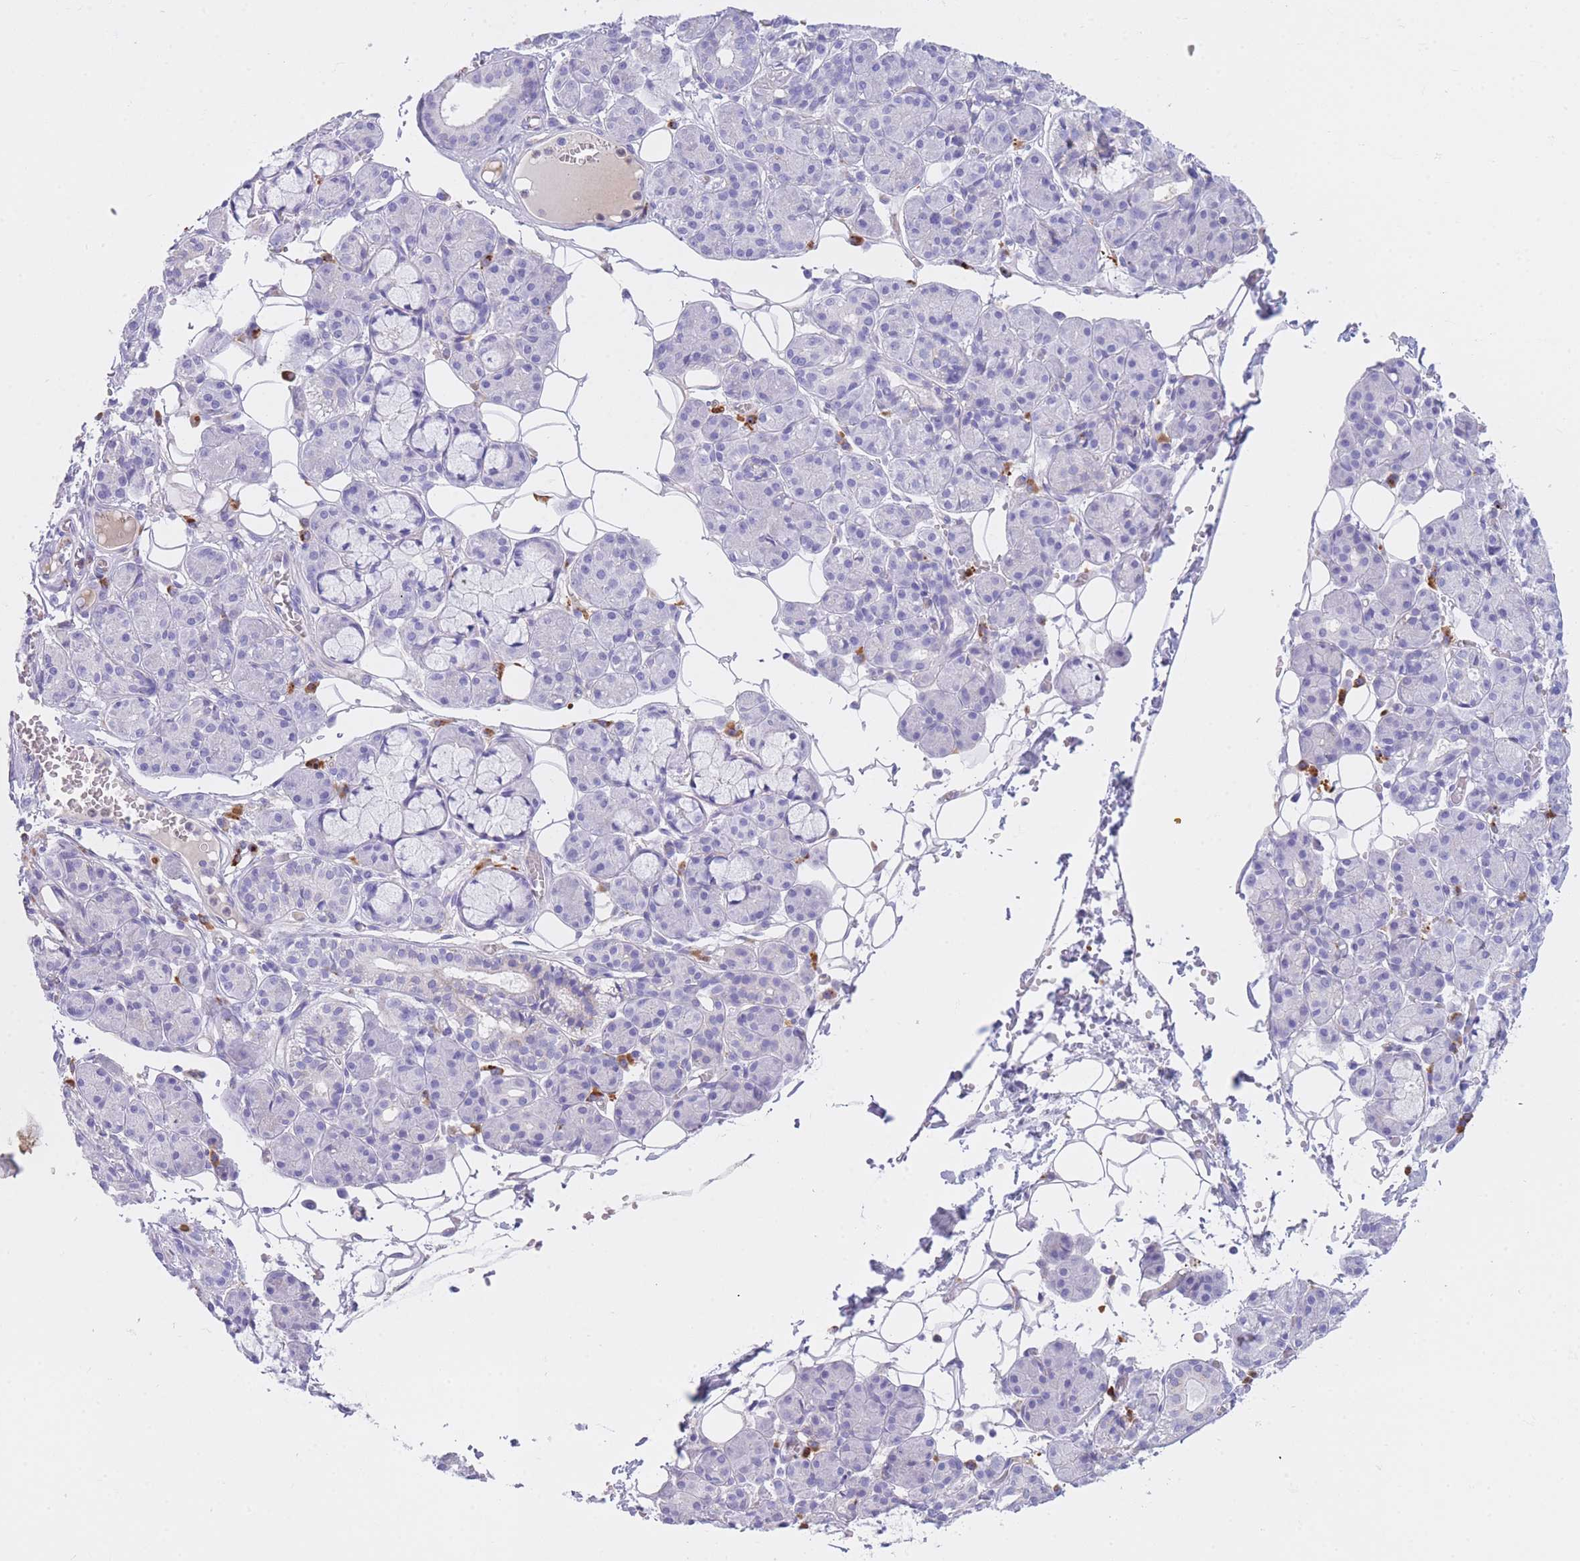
{"staining": {"intensity": "negative", "quantity": "none", "location": "none"}, "tissue": "salivary gland", "cell_type": "Glandular cells", "image_type": "normal", "snomed": [{"axis": "morphology", "description": "Normal tissue, NOS"}, {"axis": "topography", "description": "Salivary gland"}], "caption": "DAB immunohistochemical staining of unremarkable human salivary gland reveals no significant expression in glandular cells.", "gene": "PLBD1", "patient": {"sex": "male", "age": 63}}